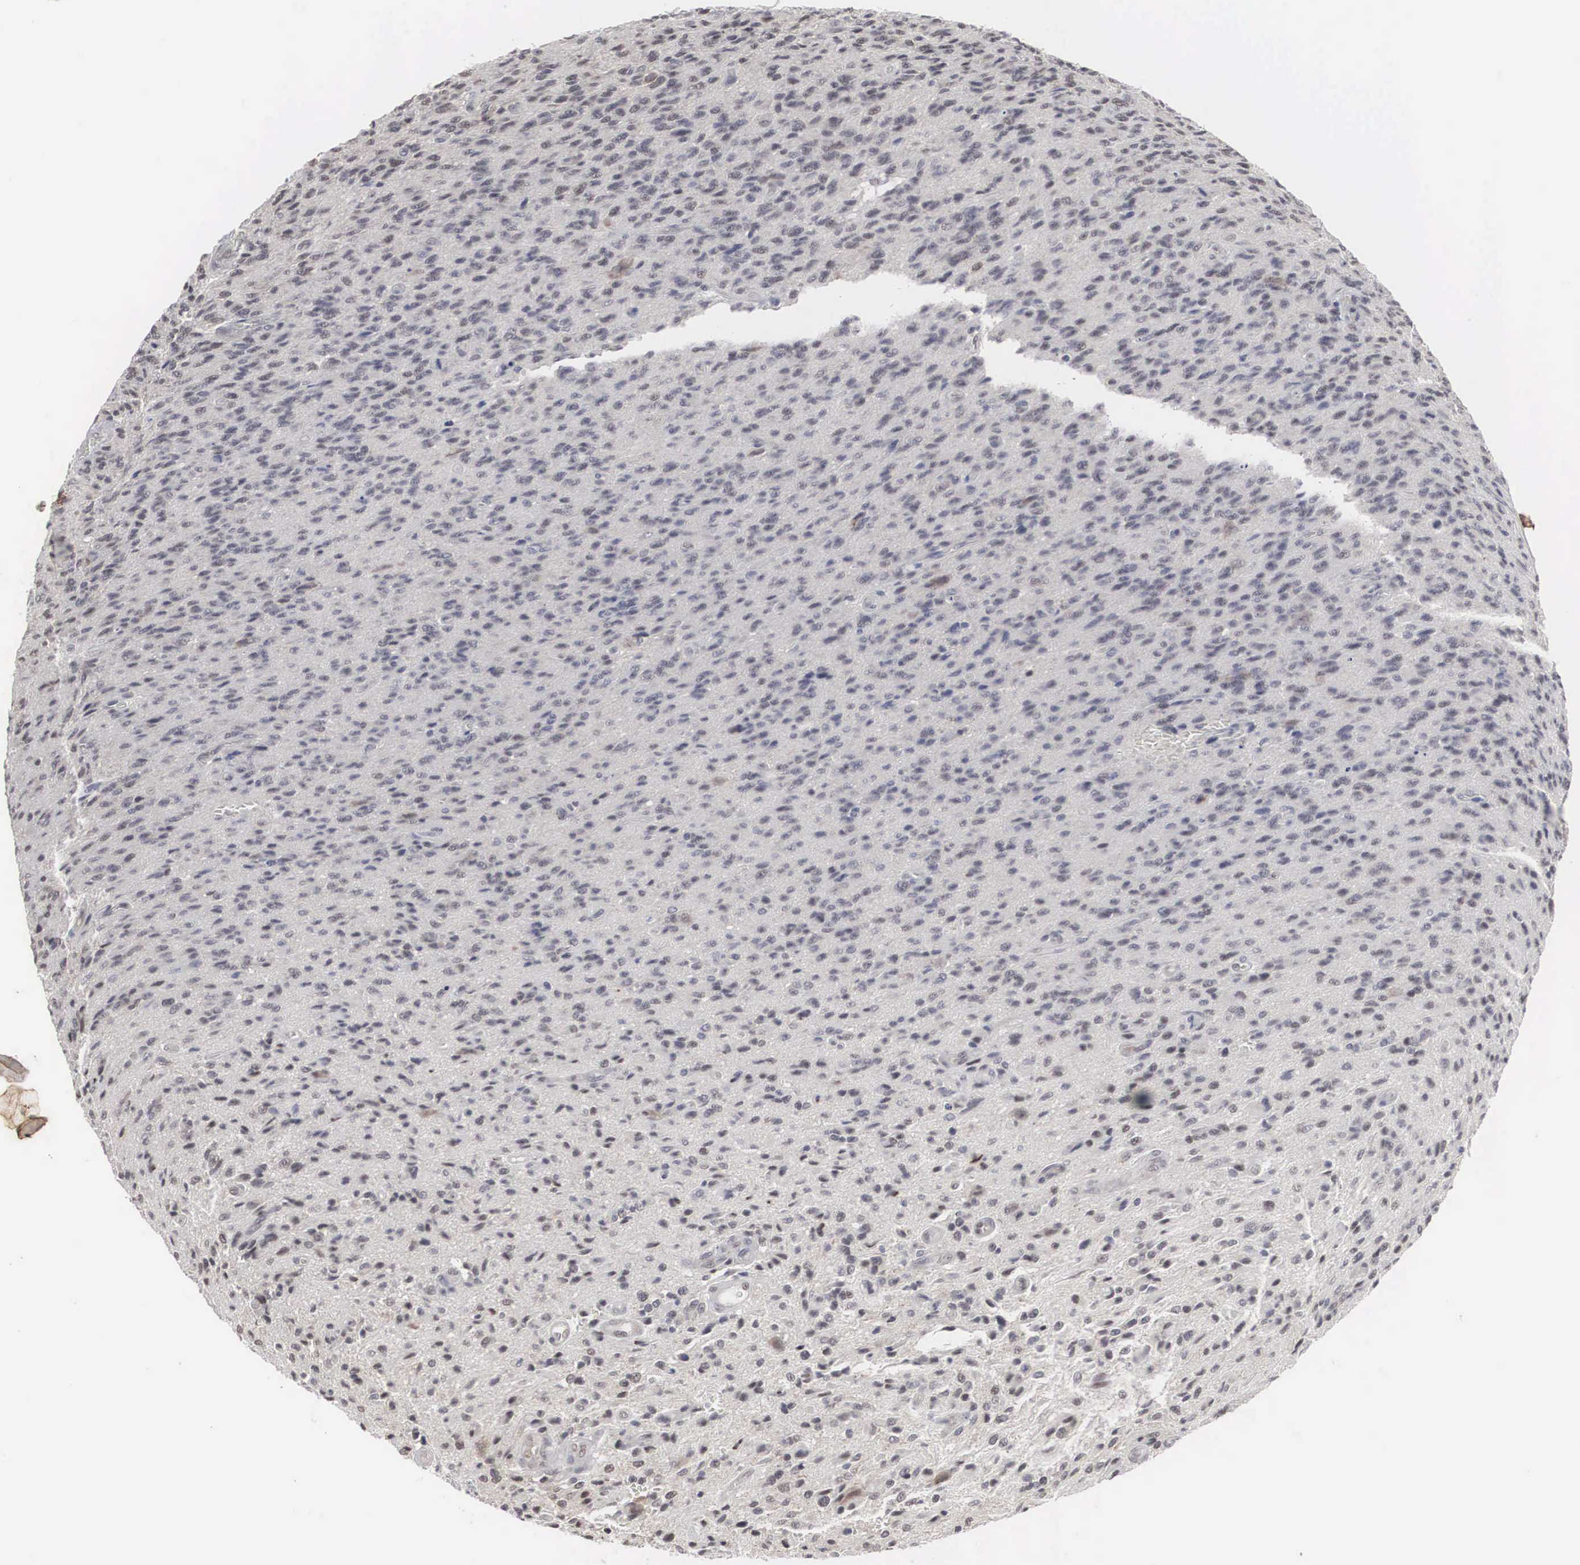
{"staining": {"intensity": "negative", "quantity": "none", "location": "none"}, "tissue": "glioma", "cell_type": "Tumor cells", "image_type": "cancer", "snomed": [{"axis": "morphology", "description": "Glioma, malignant, High grade"}, {"axis": "topography", "description": "Brain"}], "caption": "IHC histopathology image of human glioma stained for a protein (brown), which shows no positivity in tumor cells. (DAB IHC visualized using brightfield microscopy, high magnification).", "gene": "AUTS2", "patient": {"sex": "male", "age": 36}}